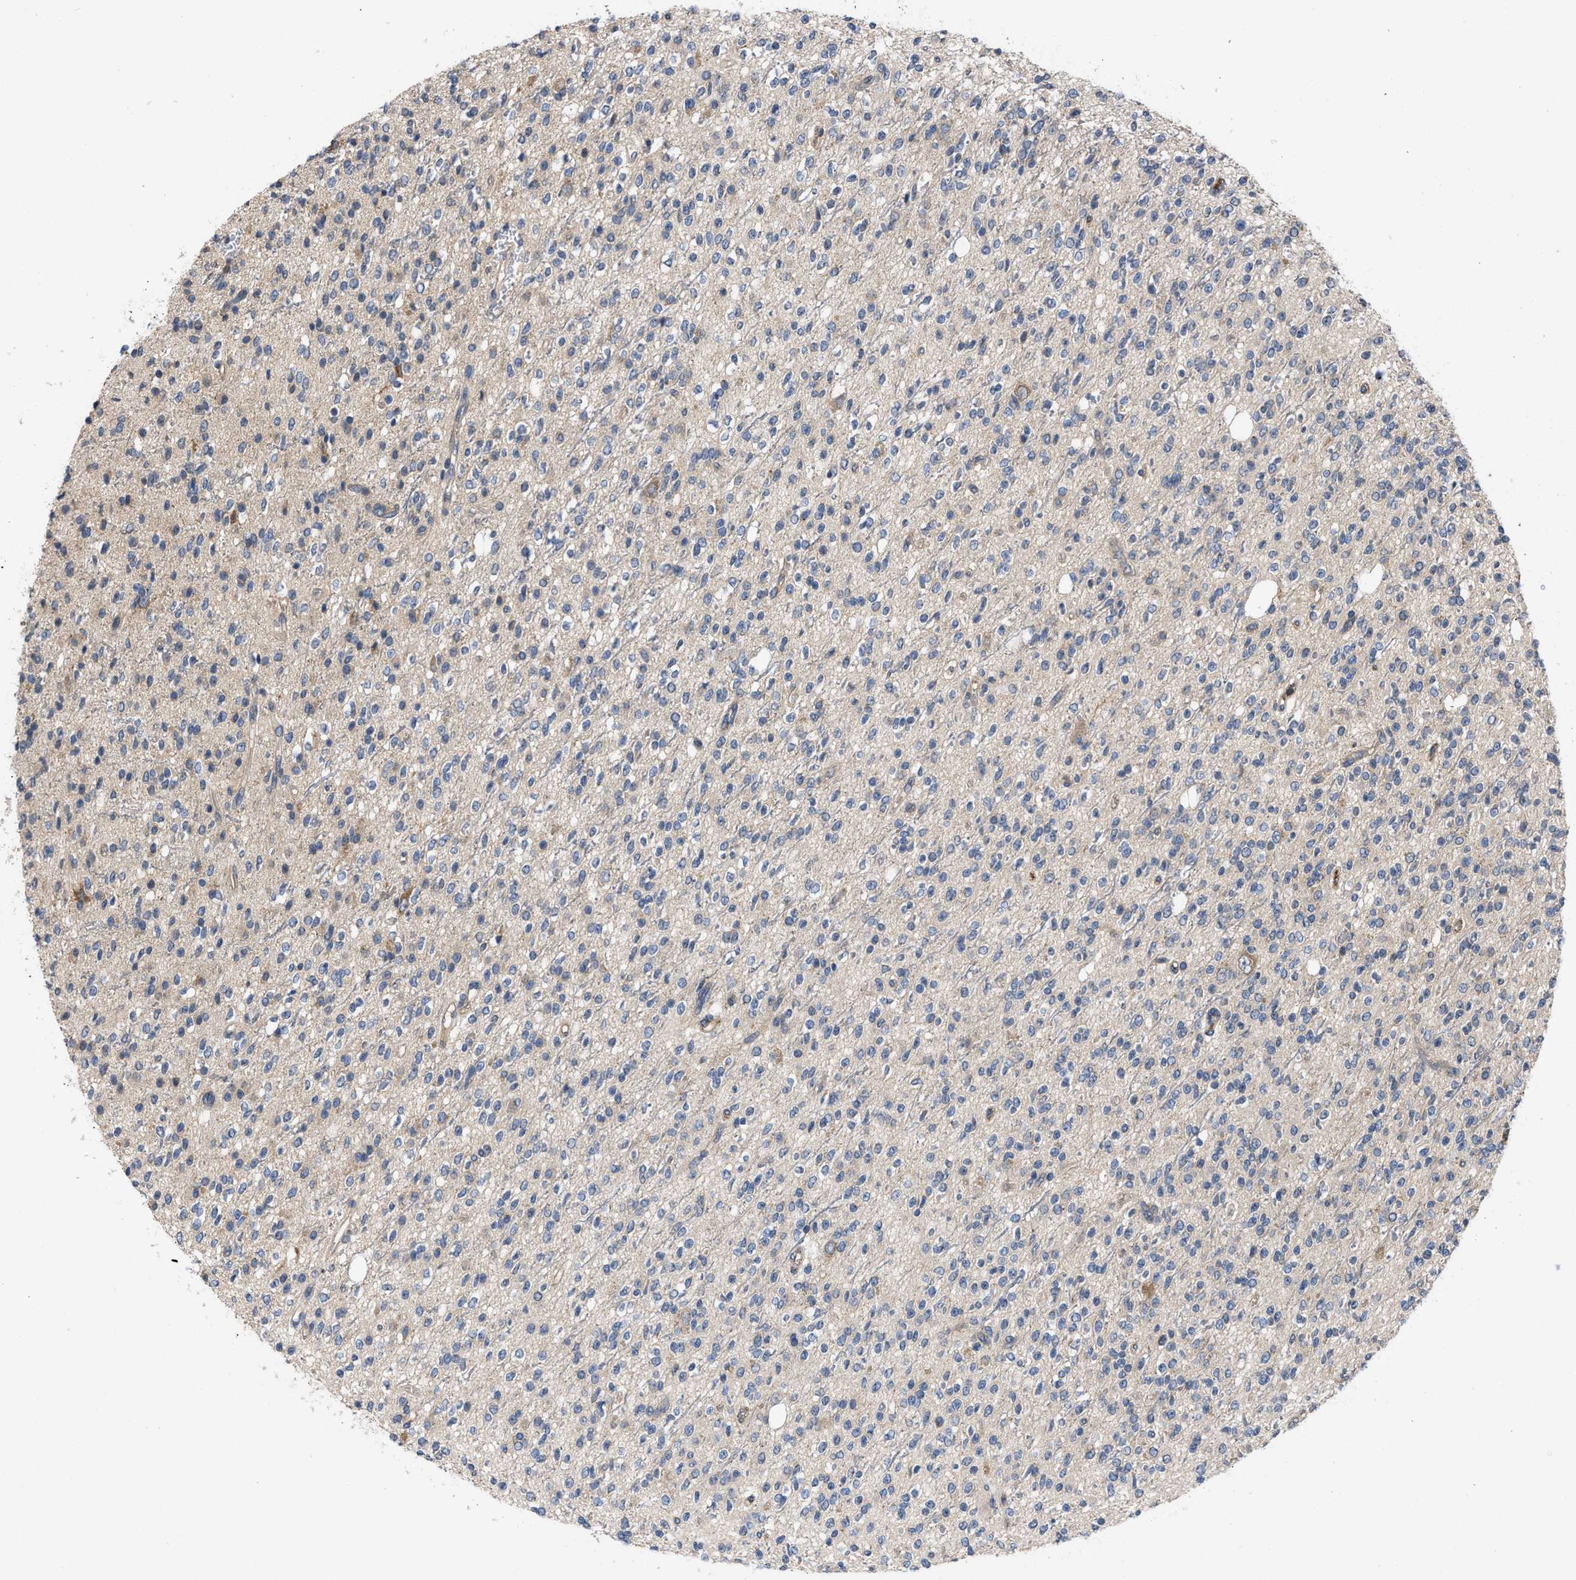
{"staining": {"intensity": "moderate", "quantity": "<25%", "location": "cytoplasmic/membranous"}, "tissue": "glioma", "cell_type": "Tumor cells", "image_type": "cancer", "snomed": [{"axis": "morphology", "description": "Glioma, malignant, High grade"}, {"axis": "topography", "description": "Brain"}], "caption": "An image of human glioma stained for a protein displays moderate cytoplasmic/membranous brown staining in tumor cells. Nuclei are stained in blue.", "gene": "VPS4A", "patient": {"sex": "male", "age": 34}}